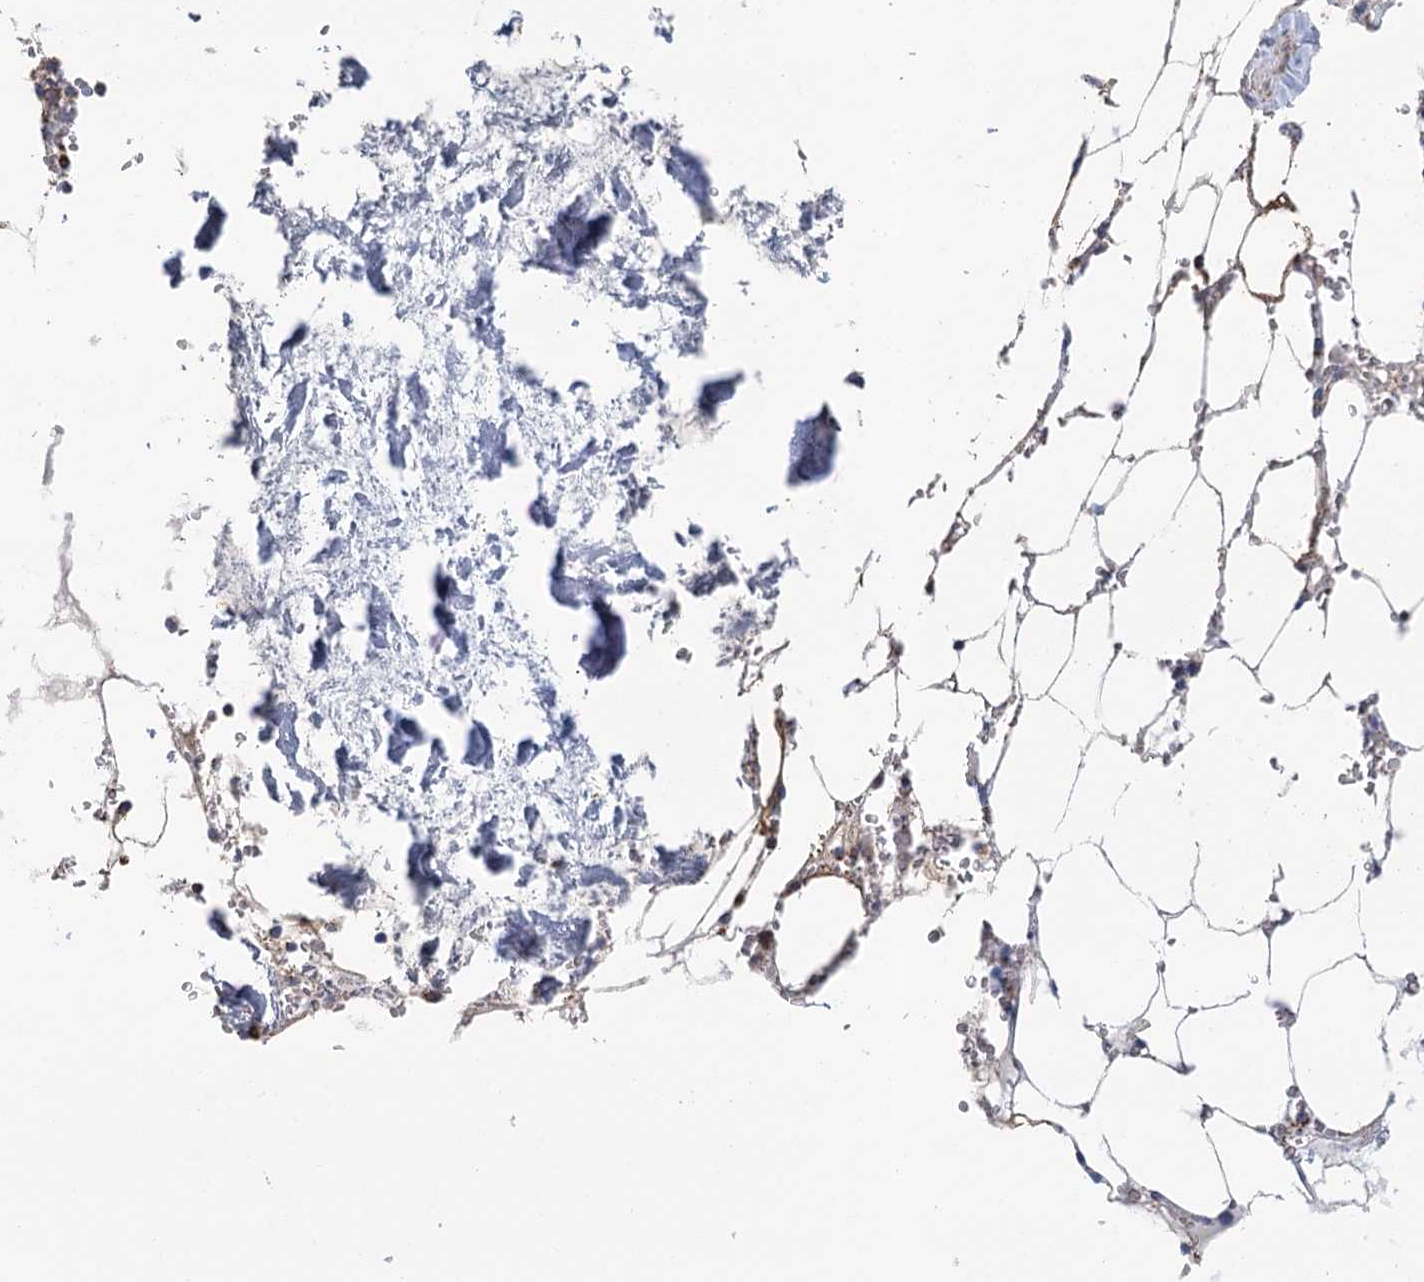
{"staining": {"intensity": "strong", "quantity": "<25%", "location": "cytoplasmic/membranous"}, "tissue": "bone marrow", "cell_type": "Hematopoietic cells", "image_type": "normal", "snomed": [{"axis": "morphology", "description": "Normal tissue, NOS"}, {"axis": "topography", "description": "Bone marrow"}], "caption": "Immunohistochemical staining of benign human bone marrow shows <25% levels of strong cytoplasmic/membranous protein staining in about <25% of hematopoietic cells. The staining is performed using DAB (3,3'-diaminobenzidine) brown chromogen to label protein expression. The nuclei are counter-stained blue using hematoxylin.", "gene": "LSS", "patient": {"sex": "male", "age": 70}}